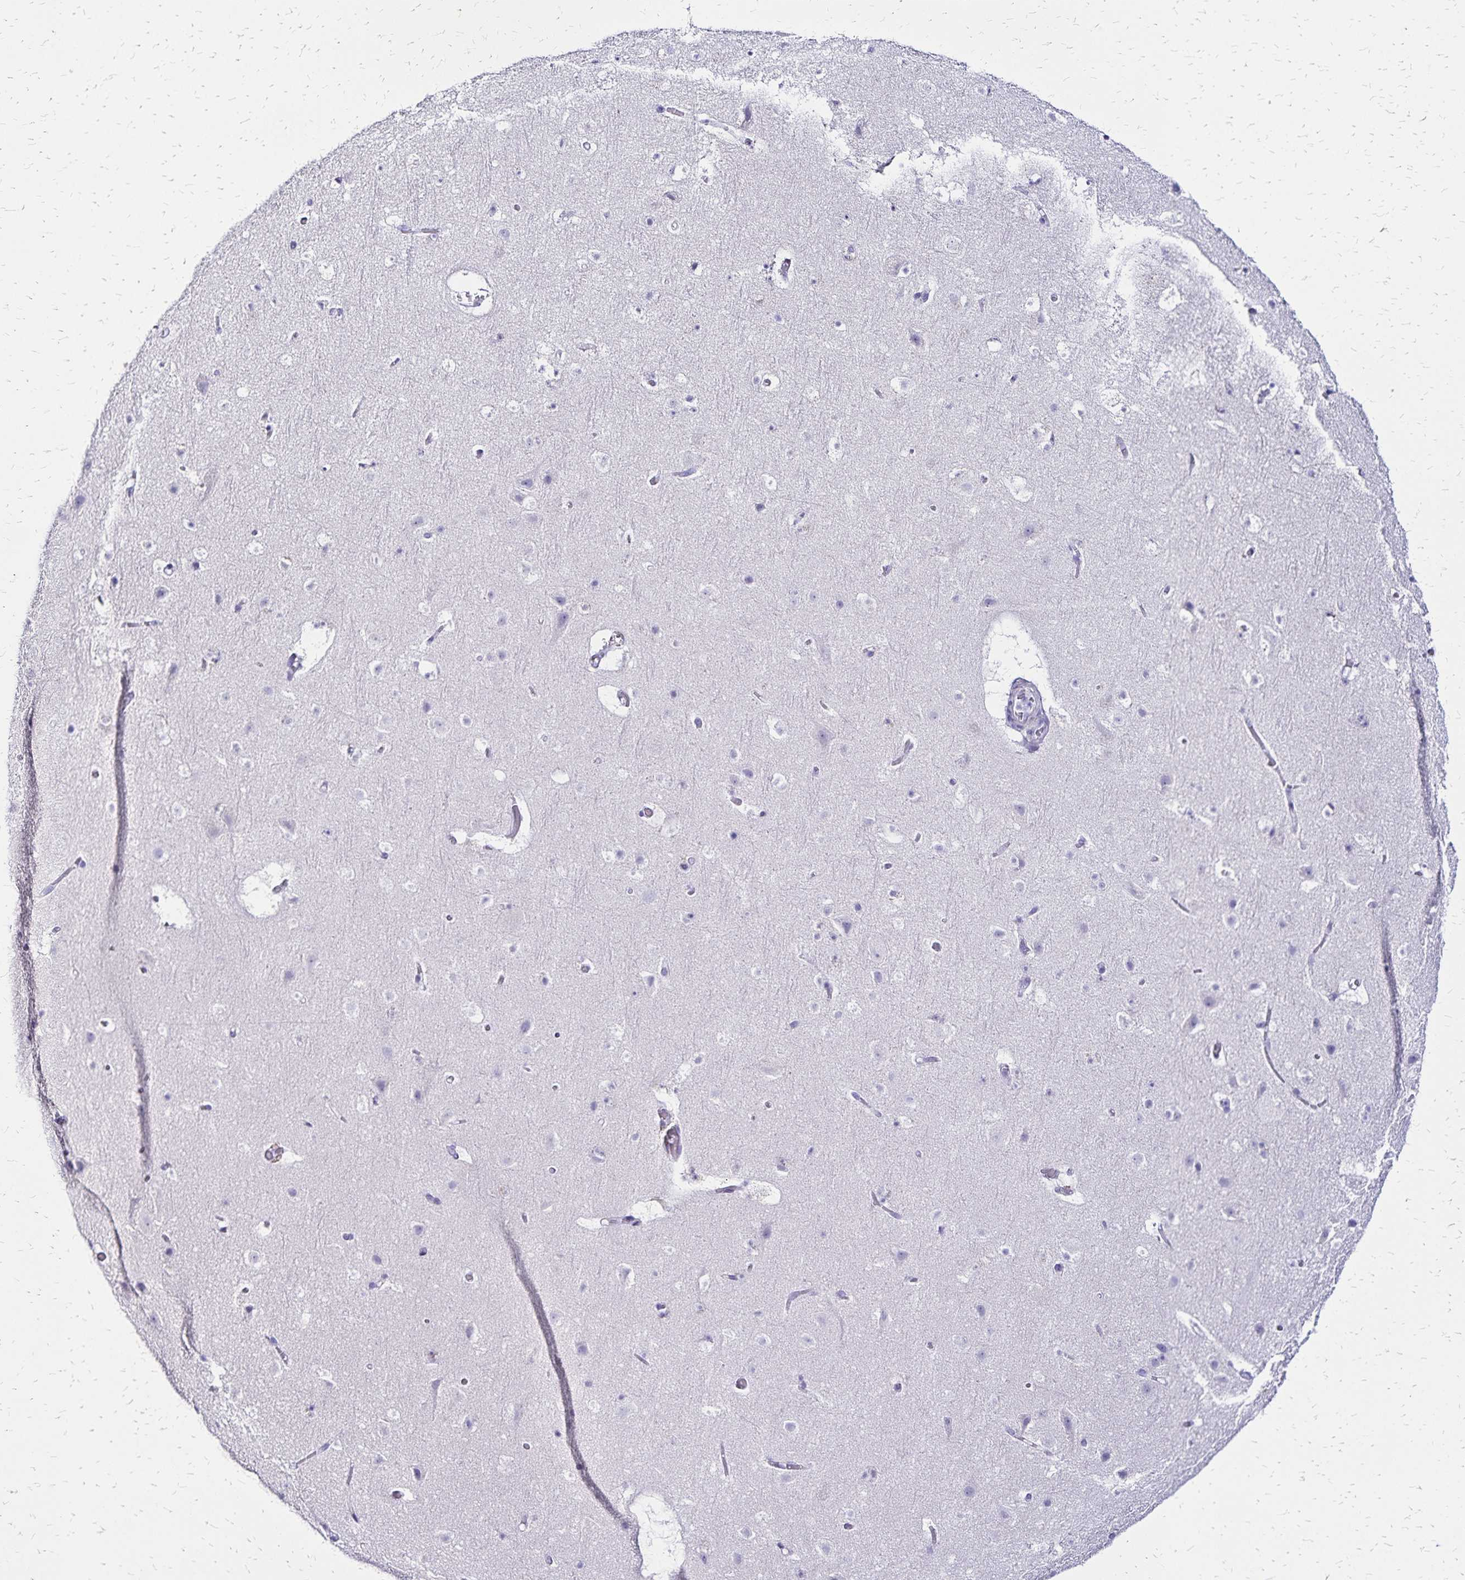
{"staining": {"intensity": "negative", "quantity": "none", "location": "none"}, "tissue": "cerebral cortex", "cell_type": "Endothelial cells", "image_type": "normal", "snomed": [{"axis": "morphology", "description": "Normal tissue, NOS"}, {"axis": "topography", "description": "Cerebral cortex"}], "caption": "High power microscopy micrograph of an immunohistochemistry image of normal cerebral cortex, revealing no significant staining in endothelial cells.", "gene": "LIN28B", "patient": {"sex": "female", "age": 42}}